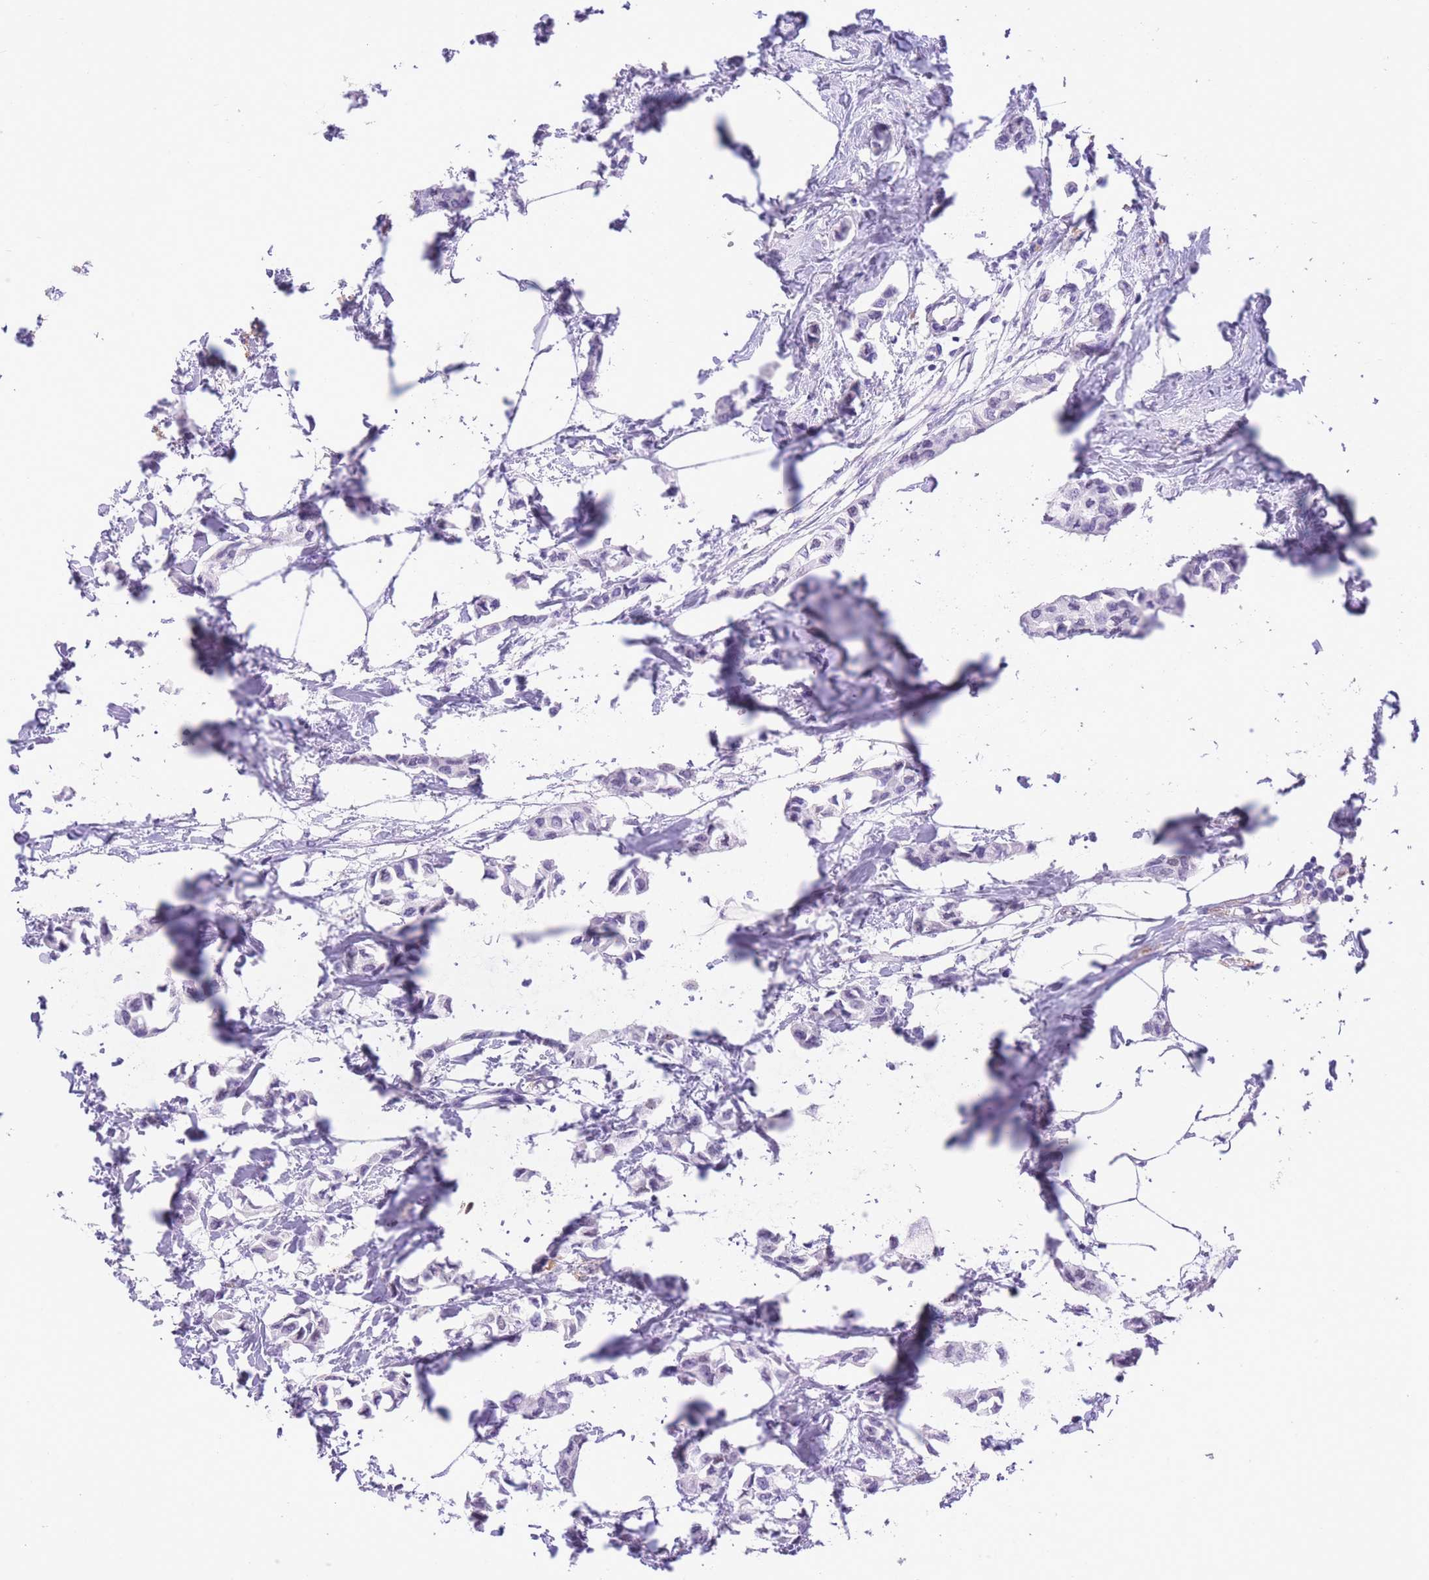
{"staining": {"intensity": "negative", "quantity": "none", "location": "none"}, "tissue": "breast cancer", "cell_type": "Tumor cells", "image_type": "cancer", "snomed": [{"axis": "morphology", "description": "Duct carcinoma"}, {"axis": "topography", "description": "Breast"}], "caption": "An image of human invasive ductal carcinoma (breast) is negative for staining in tumor cells.", "gene": "RAI2", "patient": {"sex": "female", "age": 73}}